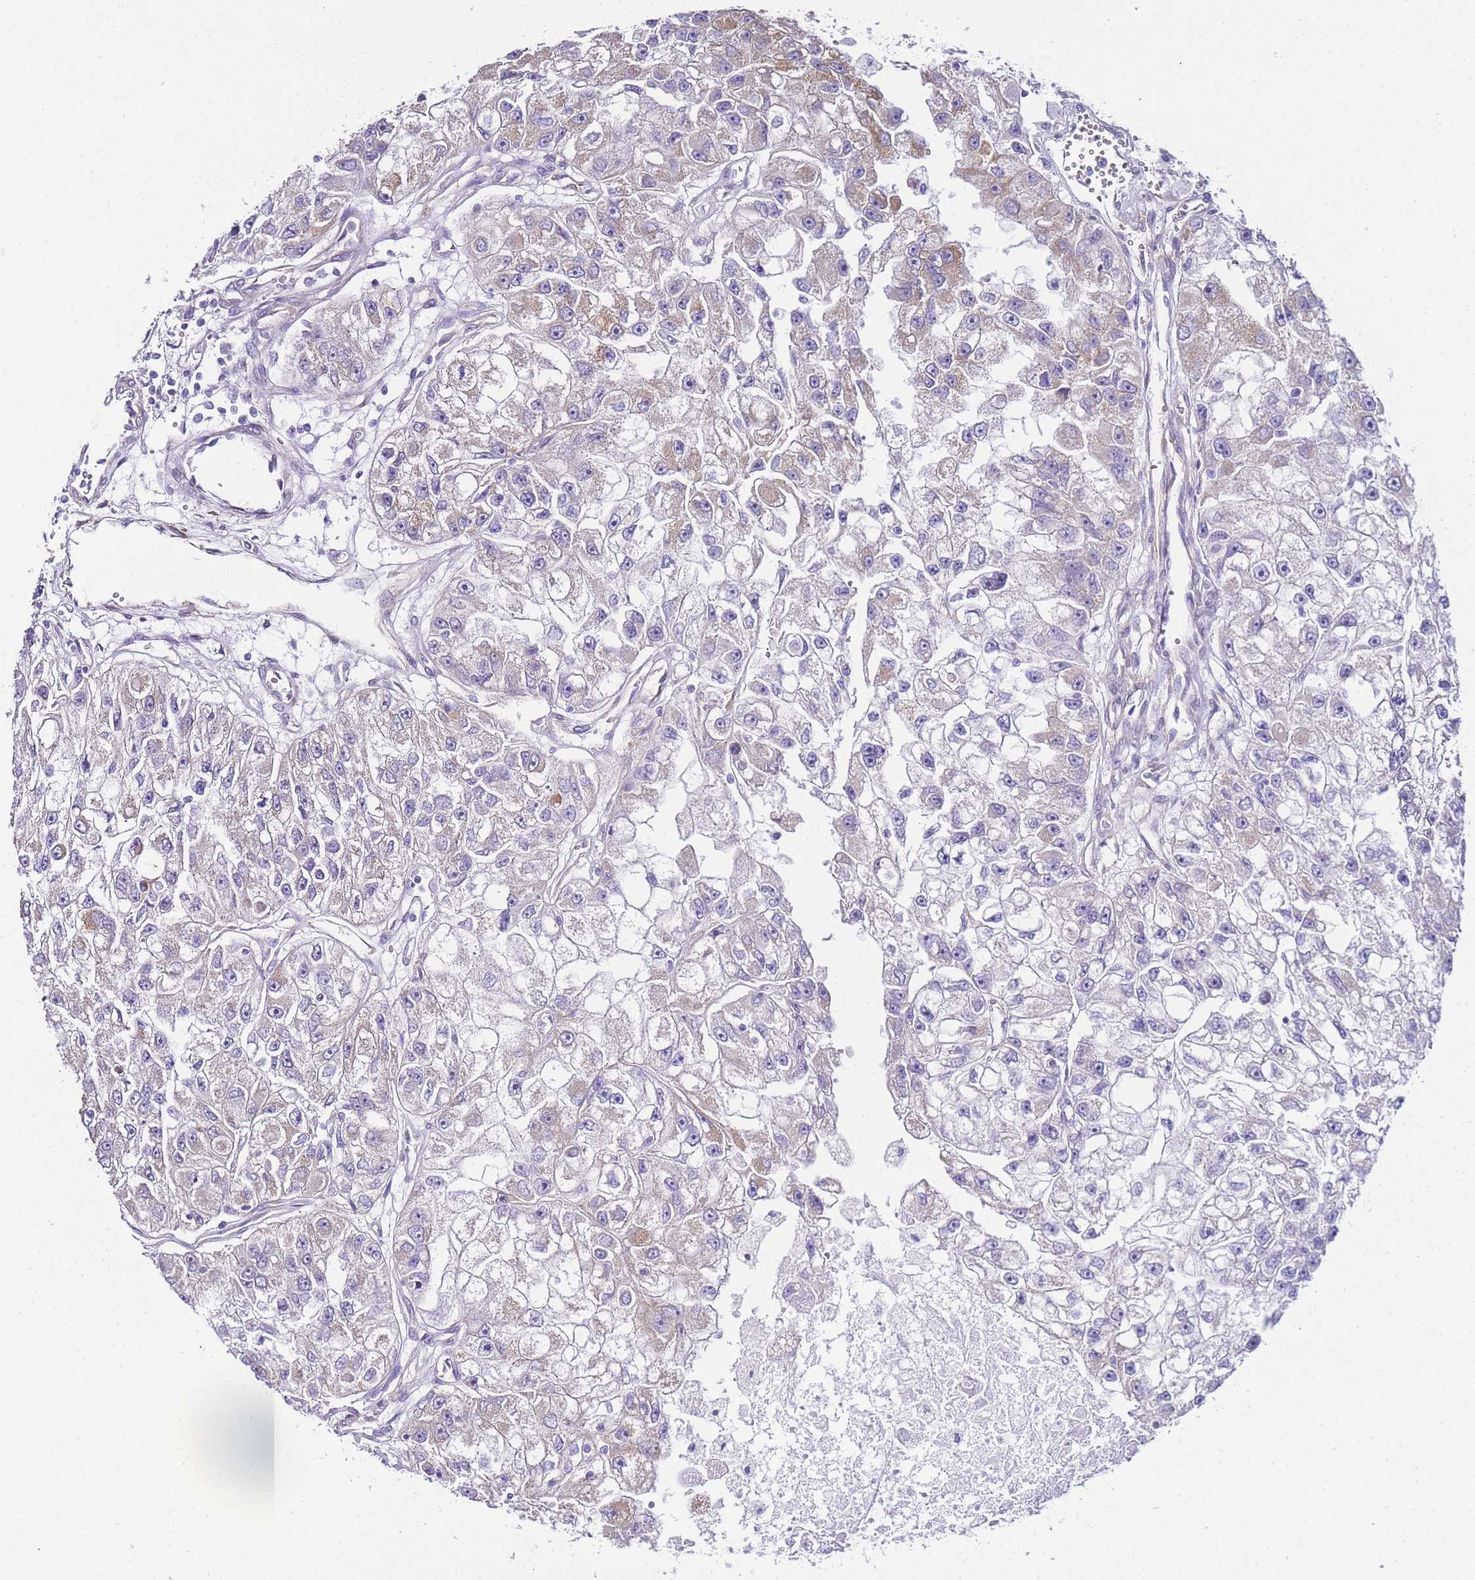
{"staining": {"intensity": "weak", "quantity": "<25%", "location": "cytoplasmic/membranous"}, "tissue": "renal cancer", "cell_type": "Tumor cells", "image_type": "cancer", "snomed": [{"axis": "morphology", "description": "Adenocarcinoma, NOS"}, {"axis": "topography", "description": "Kidney"}], "caption": "Immunohistochemistry photomicrograph of neoplastic tissue: human renal cancer stained with DAB (3,3'-diaminobenzidine) displays no significant protein staining in tumor cells.", "gene": "PDCD7", "patient": {"sex": "male", "age": 63}}